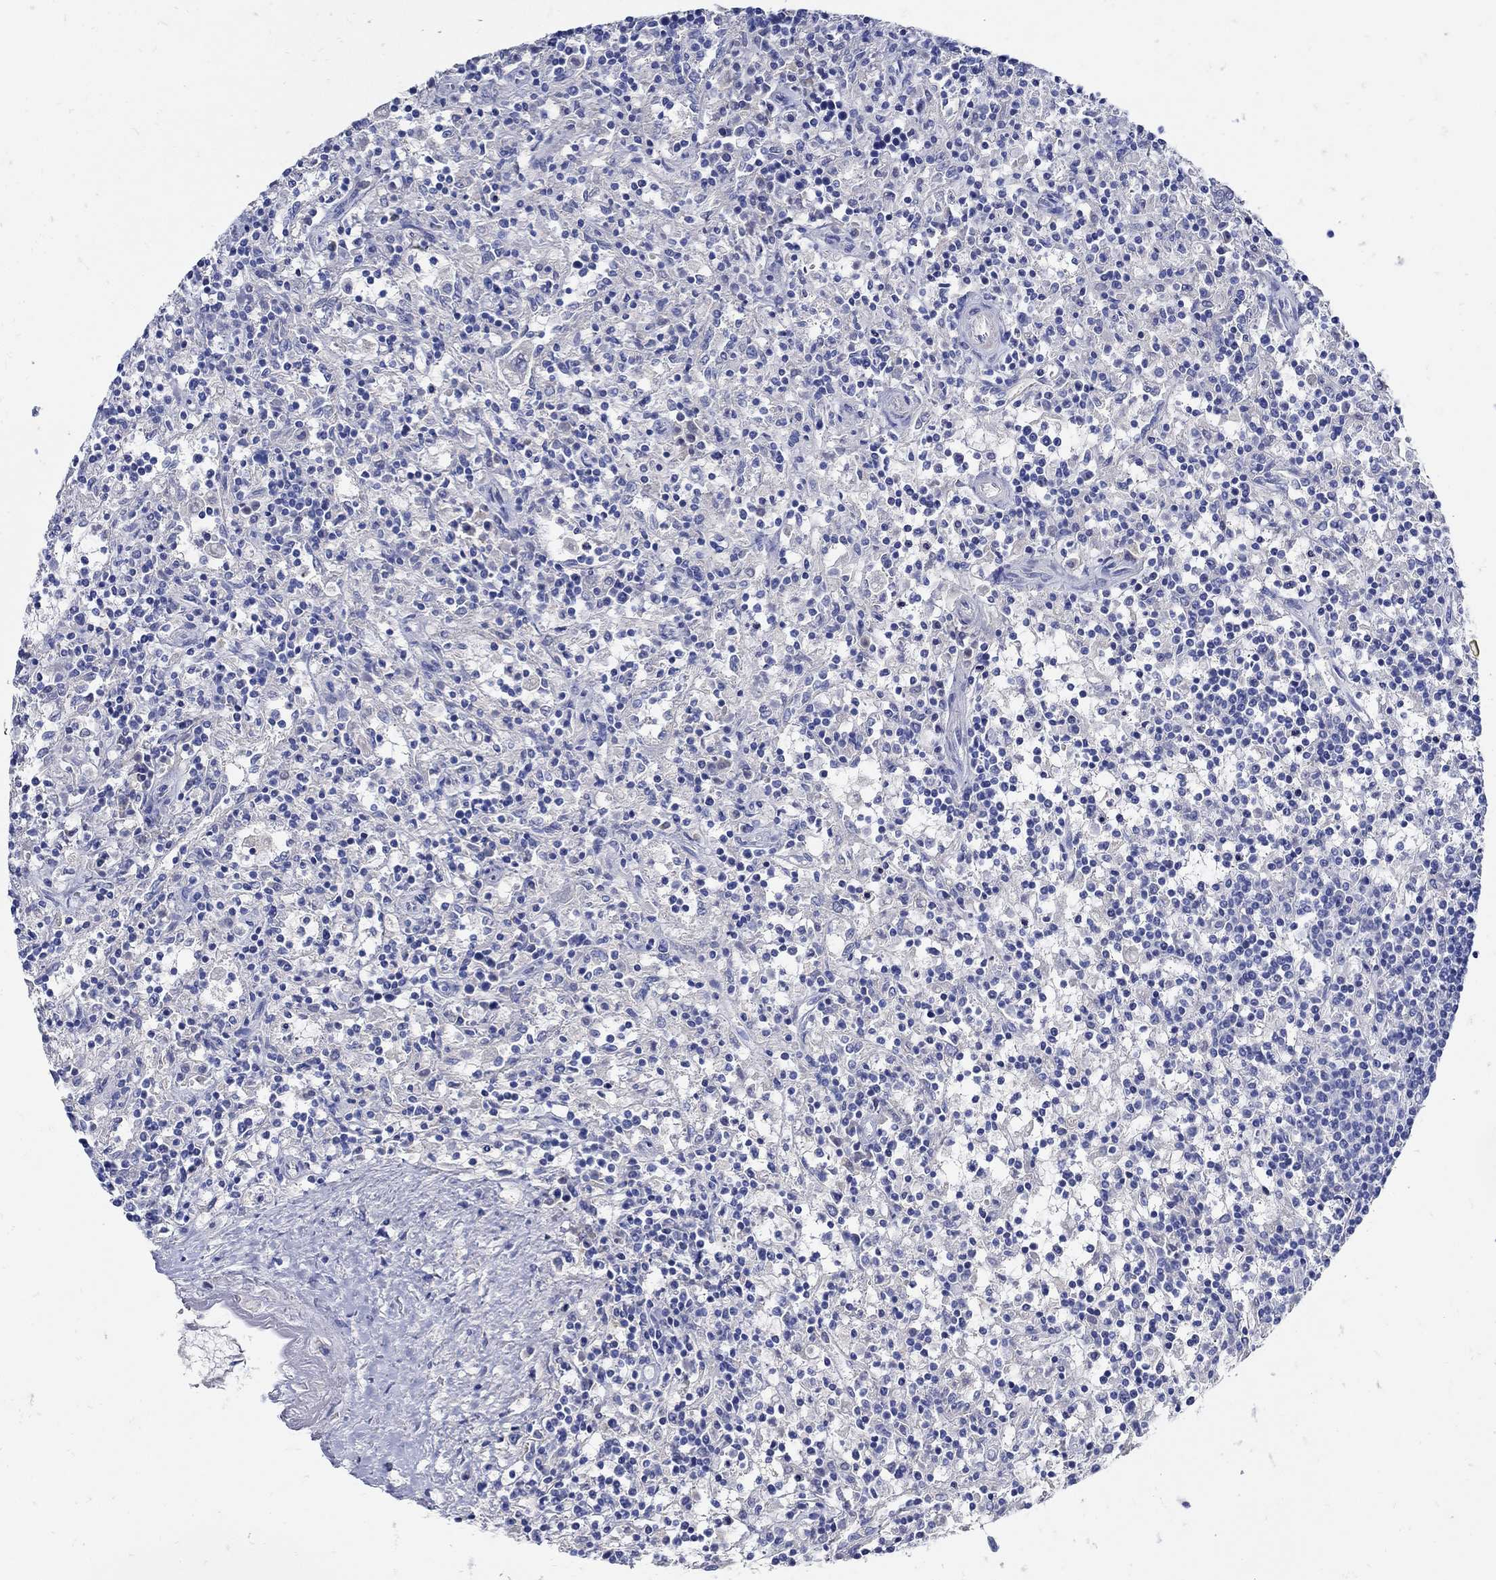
{"staining": {"intensity": "negative", "quantity": "none", "location": "none"}, "tissue": "lymphoma", "cell_type": "Tumor cells", "image_type": "cancer", "snomed": [{"axis": "morphology", "description": "Malignant lymphoma, non-Hodgkin's type, Low grade"}, {"axis": "topography", "description": "Spleen"}], "caption": "Tumor cells are negative for protein expression in human lymphoma.", "gene": "NOS1", "patient": {"sex": "male", "age": 62}}